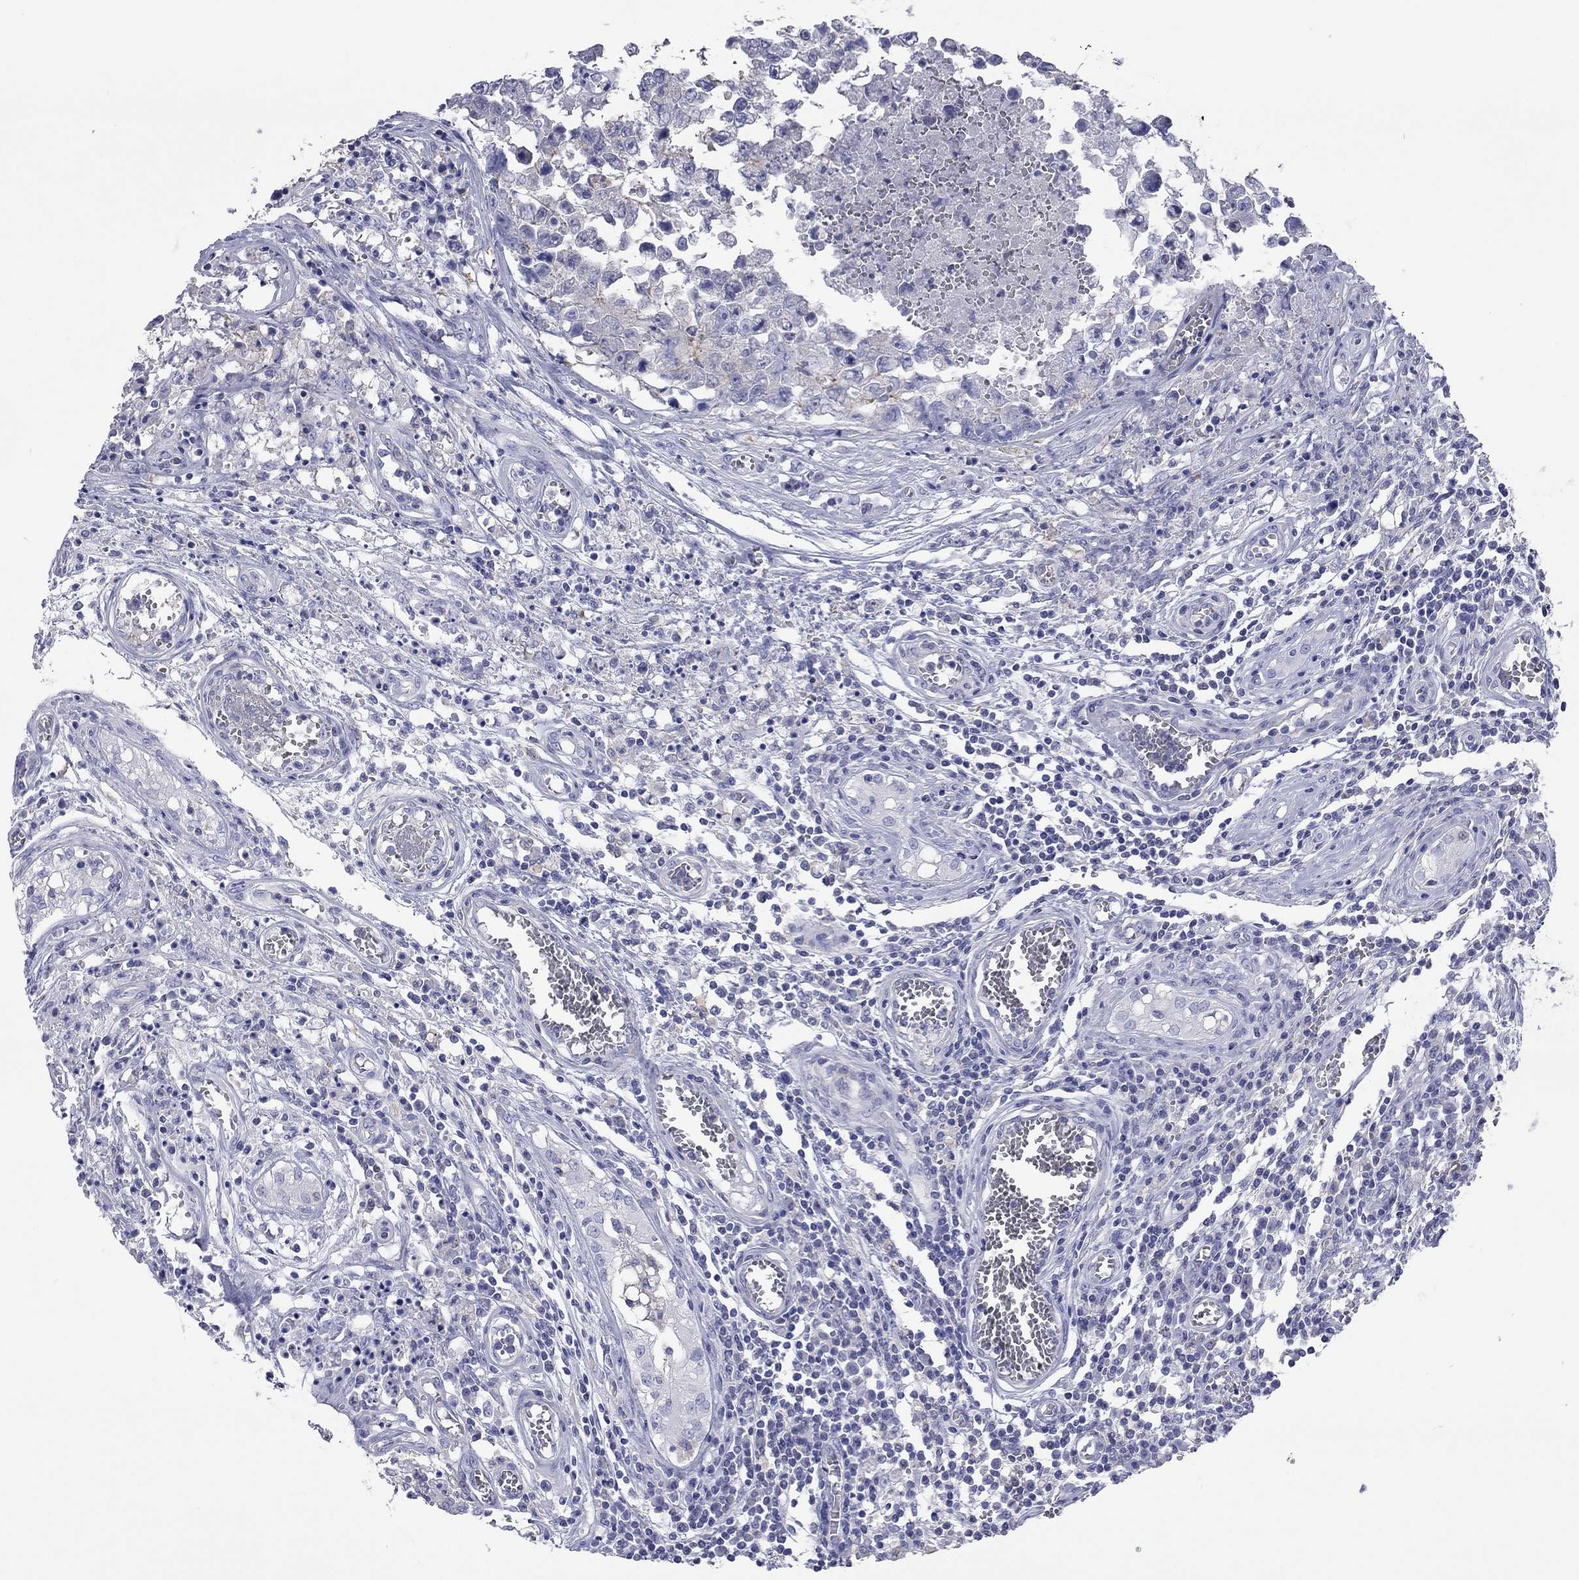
{"staining": {"intensity": "negative", "quantity": "none", "location": "none"}, "tissue": "testis cancer", "cell_type": "Tumor cells", "image_type": "cancer", "snomed": [{"axis": "morphology", "description": "Carcinoma, Embryonal, NOS"}, {"axis": "topography", "description": "Testis"}], "caption": "This is an IHC histopathology image of human testis cancer. There is no positivity in tumor cells.", "gene": "ACTL7B", "patient": {"sex": "male", "age": 36}}